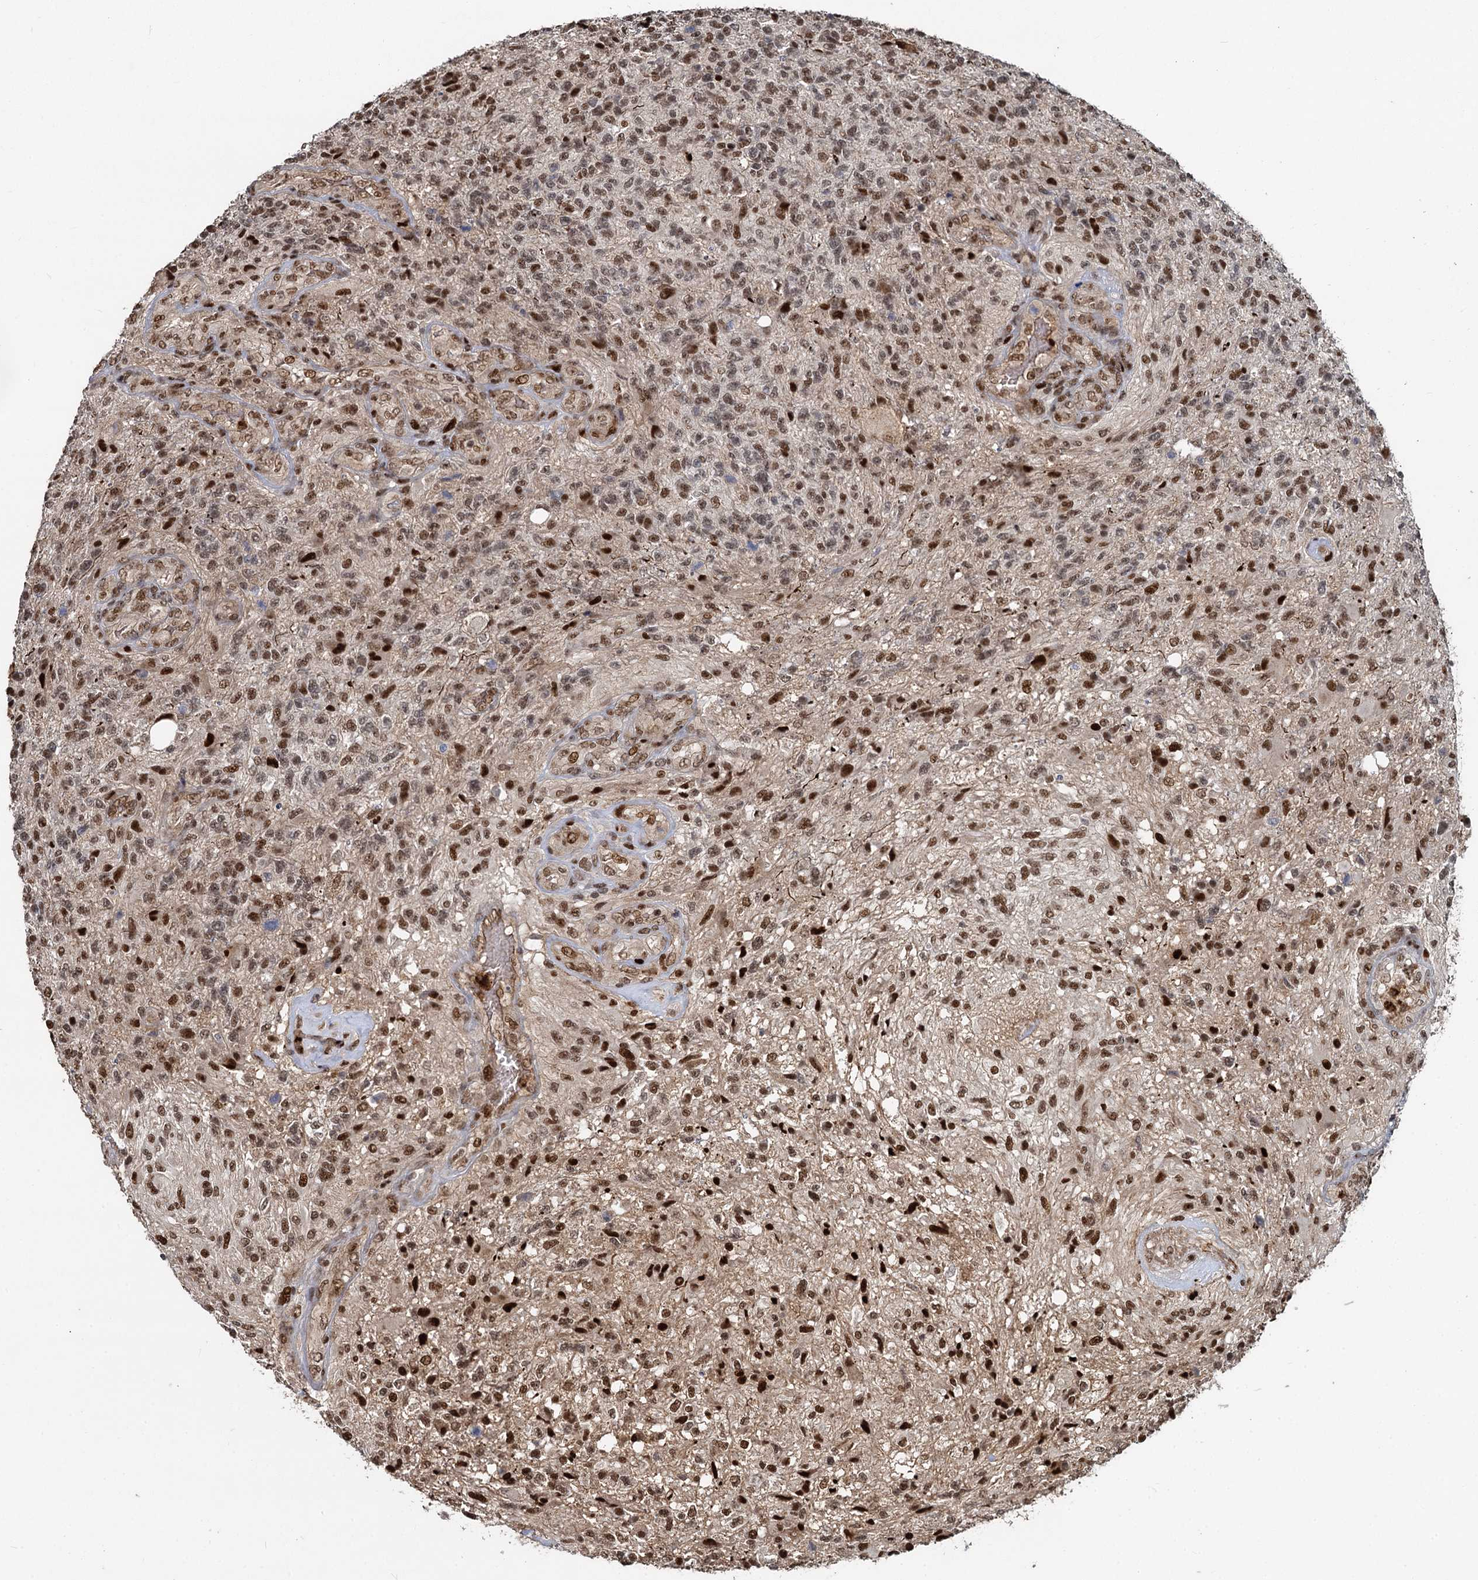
{"staining": {"intensity": "moderate", "quantity": ">75%", "location": "nuclear"}, "tissue": "glioma", "cell_type": "Tumor cells", "image_type": "cancer", "snomed": [{"axis": "morphology", "description": "Glioma, malignant, High grade"}, {"axis": "topography", "description": "Brain"}], "caption": "Protein analysis of glioma tissue exhibits moderate nuclear staining in about >75% of tumor cells.", "gene": "ANKRD49", "patient": {"sex": "male", "age": 56}}